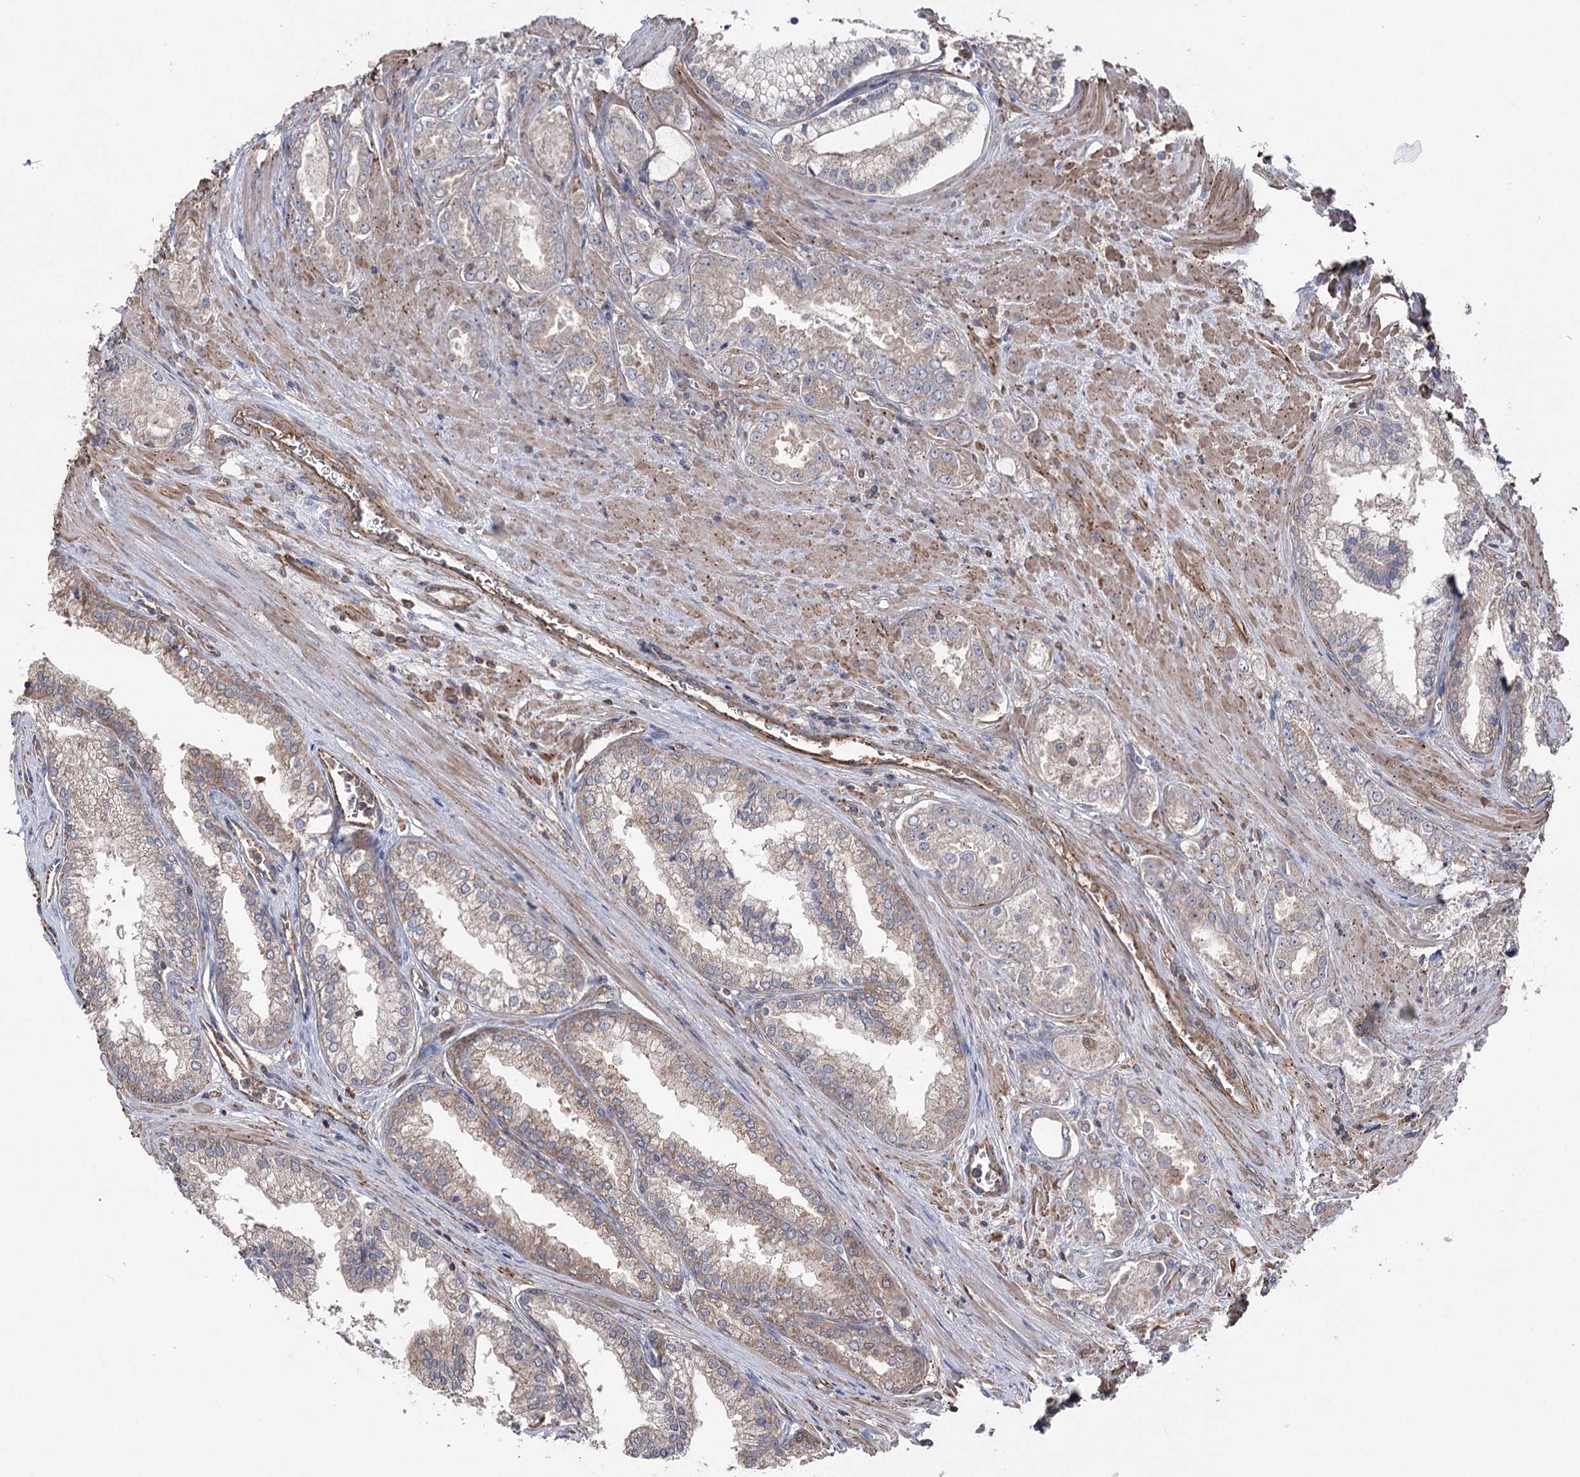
{"staining": {"intensity": "negative", "quantity": "none", "location": "none"}, "tissue": "prostate cancer", "cell_type": "Tumor cells", "image_type": "cancer", "snomed": [{"axis": "morphology", "description": "Adenocarcinoma, High grade"}, {"axis": "topography", "description": "Prostate"}], "caption": "Immunohistochemistry of human prostate cancer (high-grade adenocarcinoma) shows no staining in tumor cells.", "gene": "LARS2", "patient": {"sex": "male", "age": 72}}